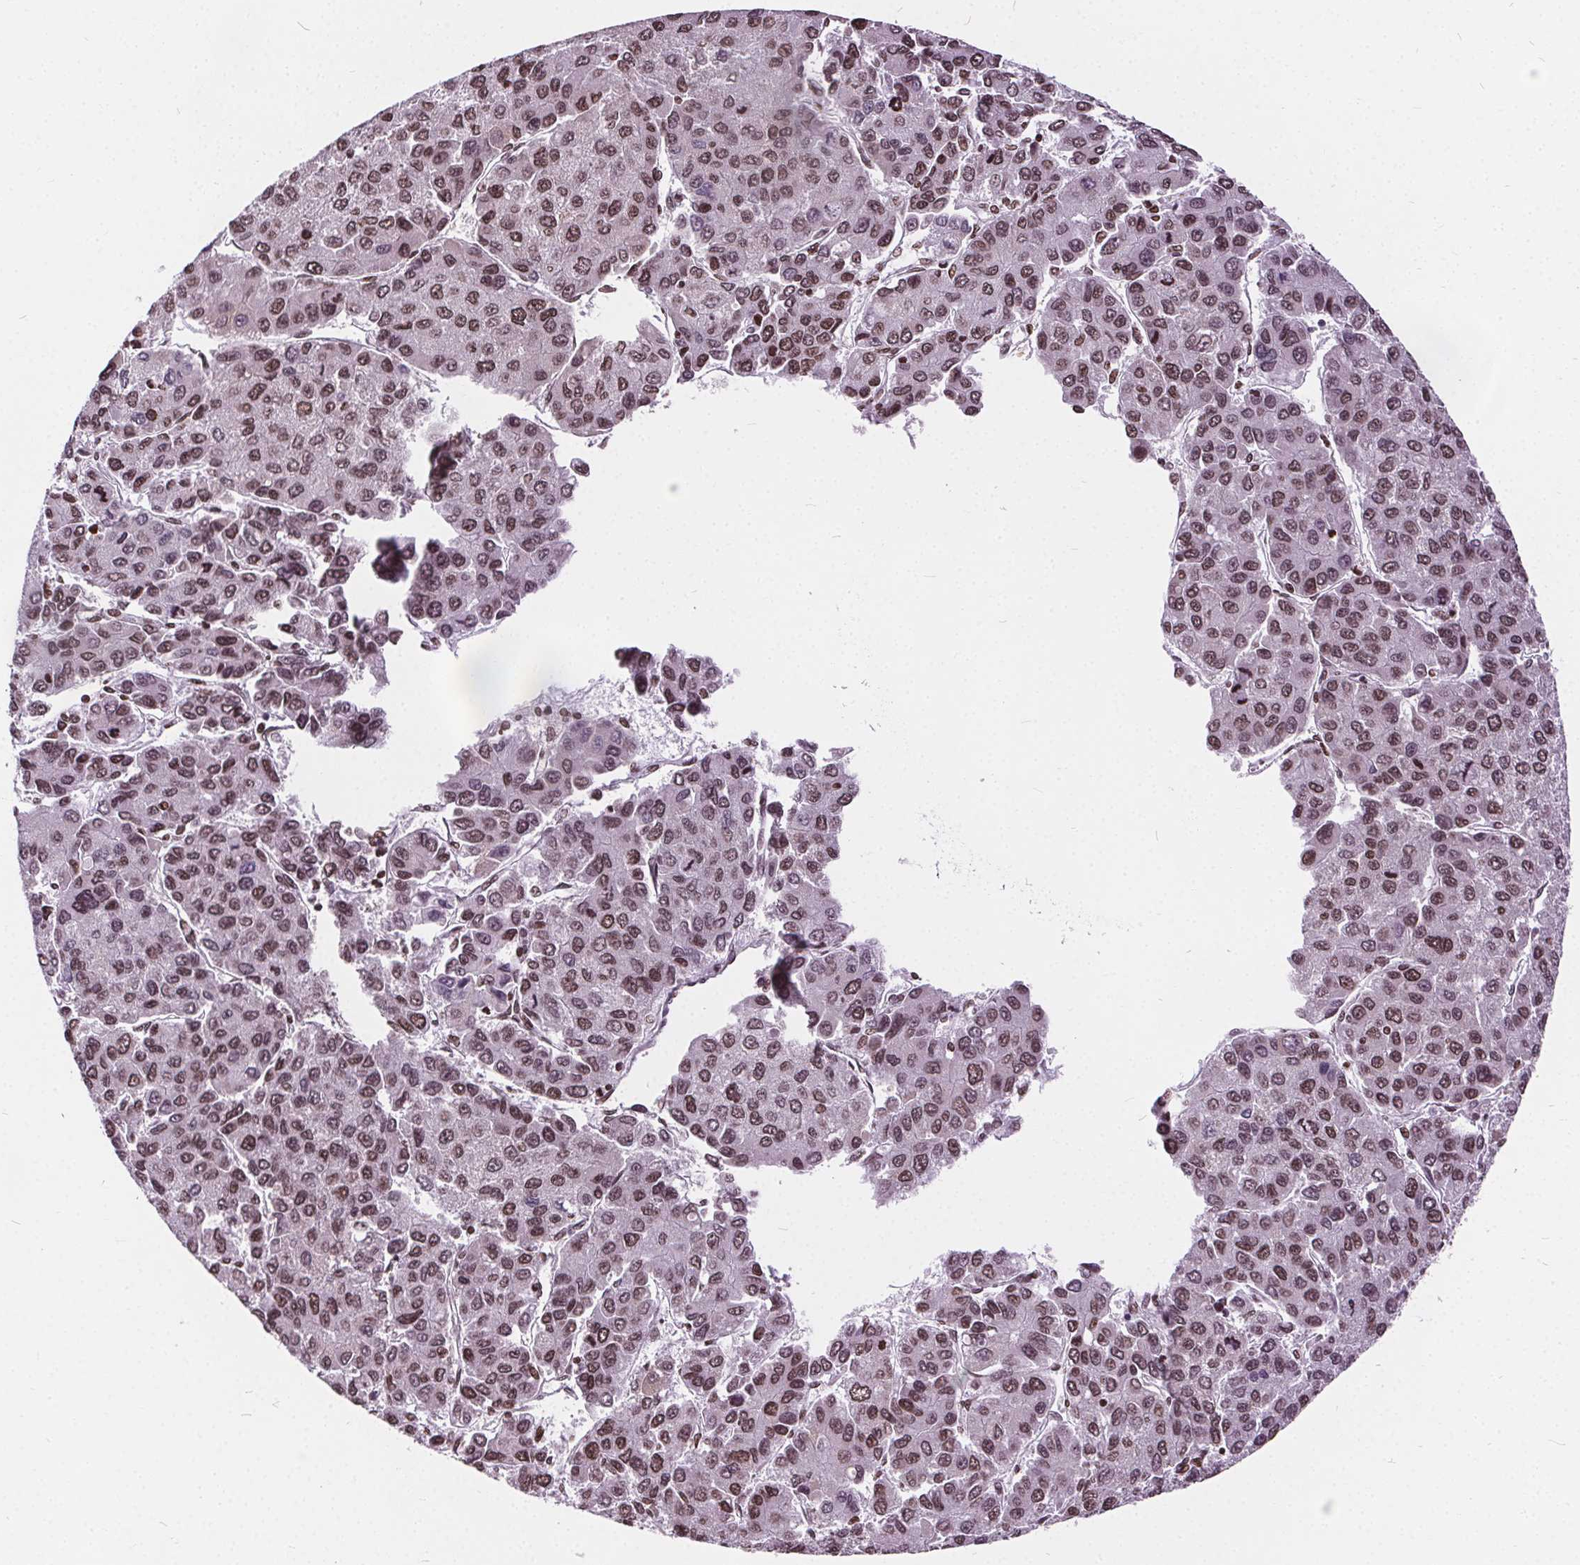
{"staining": {"intensity": "moderate", "quantity": ">75%", "location": "nuclear"}, "tissue": "liver cancer", "cell_type": "Tumor cells", "image_type": "cancer", "snomed": [{"axis": "morphology", "description": "Carcinoma, Hepatocellular, NOS"}, {"axis": "topography", "description": "Liver"}], "caption": "Protein staining by immunohistochemistry demonstrates moderate nuclear staining in about >75% of tumor cells in liver hepatocellular carcinoma.", "gene": "ISLR2", "patient": {"sex": "female", "age": 66}}